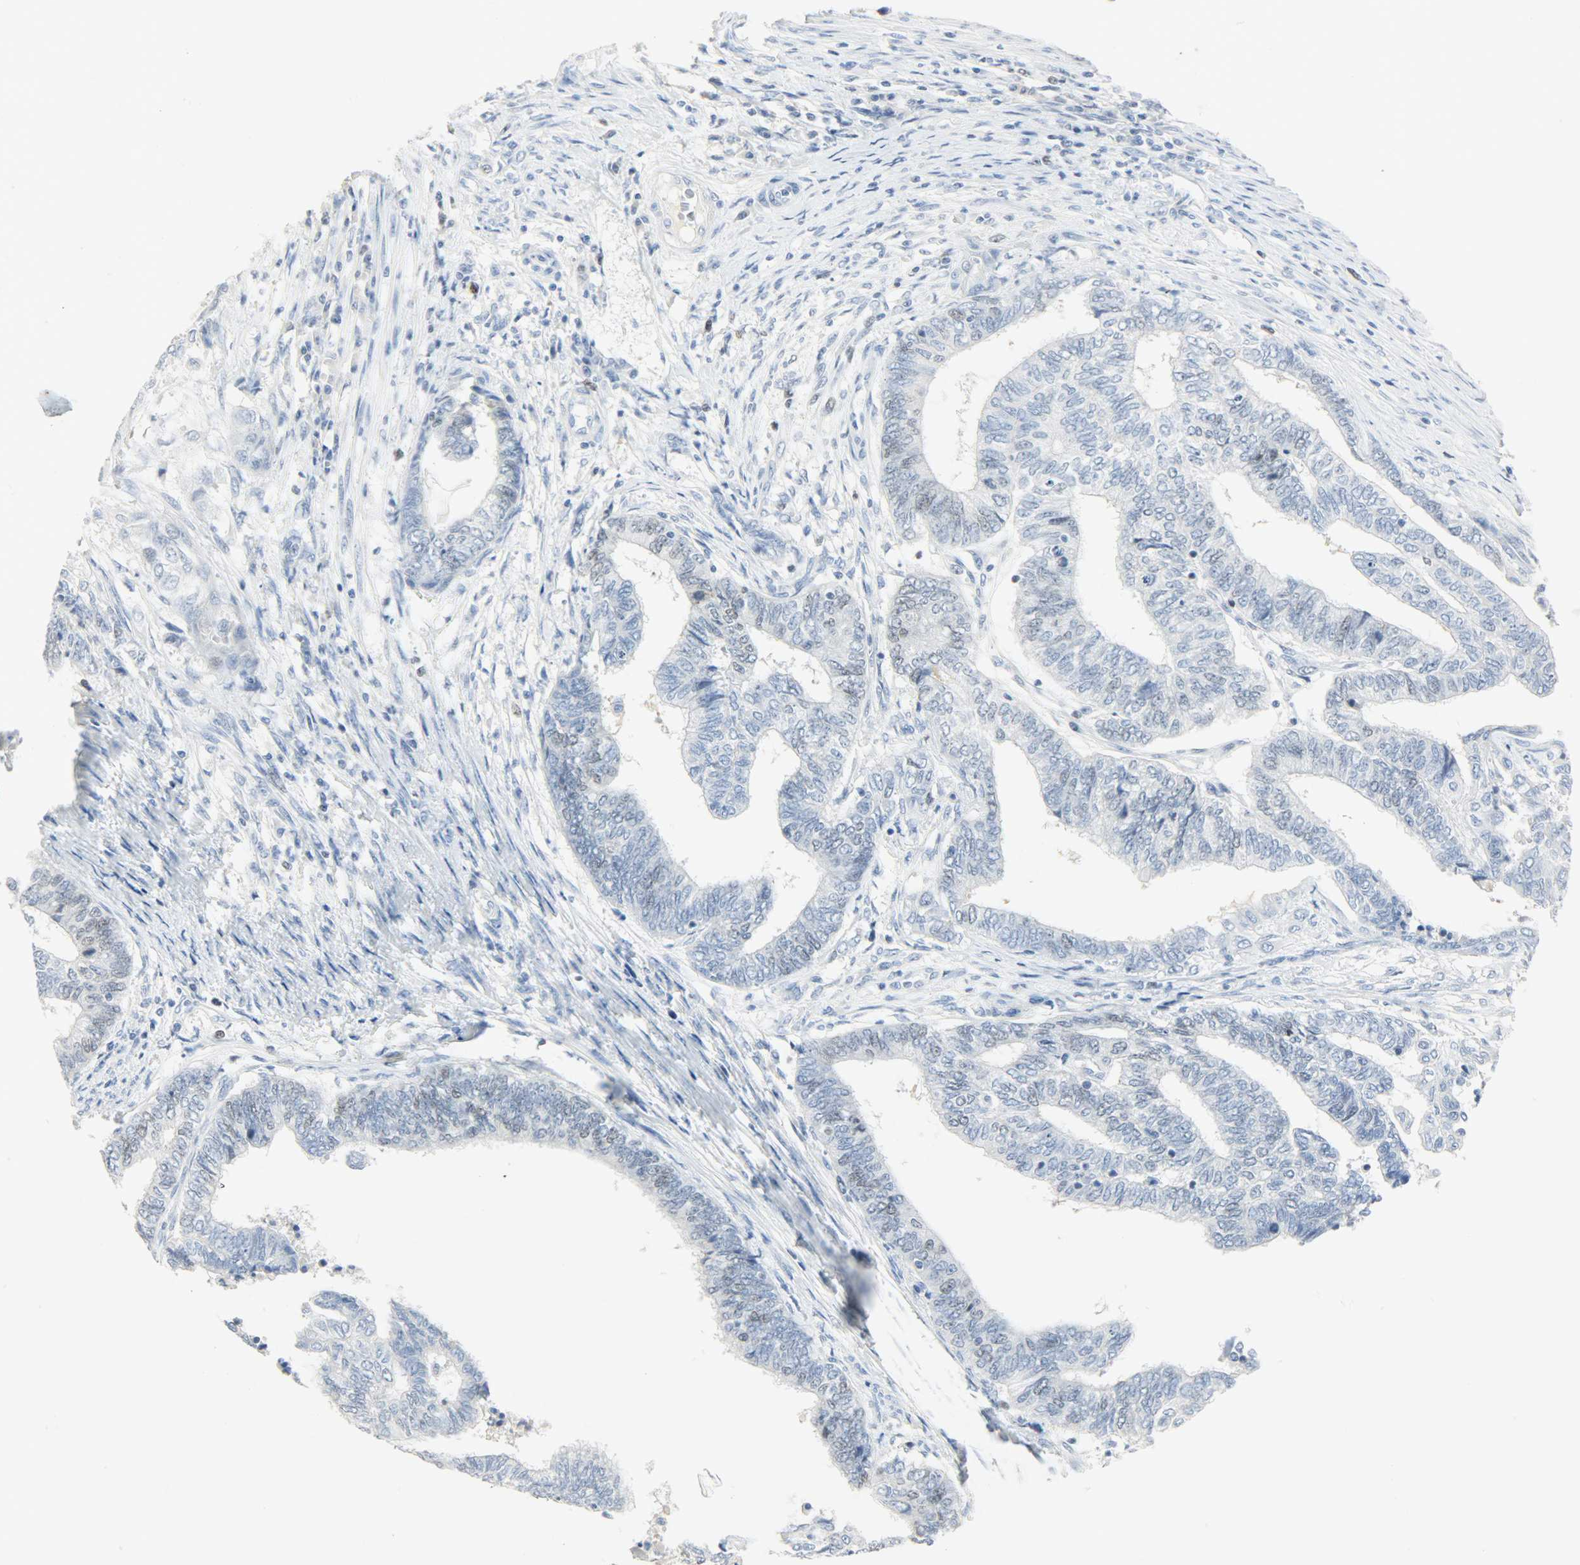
{"staining": {"intensity": "negative", "quantity": "none", "location": "none"}, "tissue": "endometrial cancer", "cell_type": "Tumor cells", "image_type": "cancer", "snomed": [{"axis": "morphology", "description": "Adenocarcinoma, NOS"}, {"axis": "topography", "description": "Uterus"}, {"axis": "topography", "description": "Endometrium"}], "caption": "A micrograph of adenocarcinoma (endometrial) stained for a protein shows no brown staining in tumor cells.", "gene": "HELLS", "patient": {"sex": "female", "age": 70}}